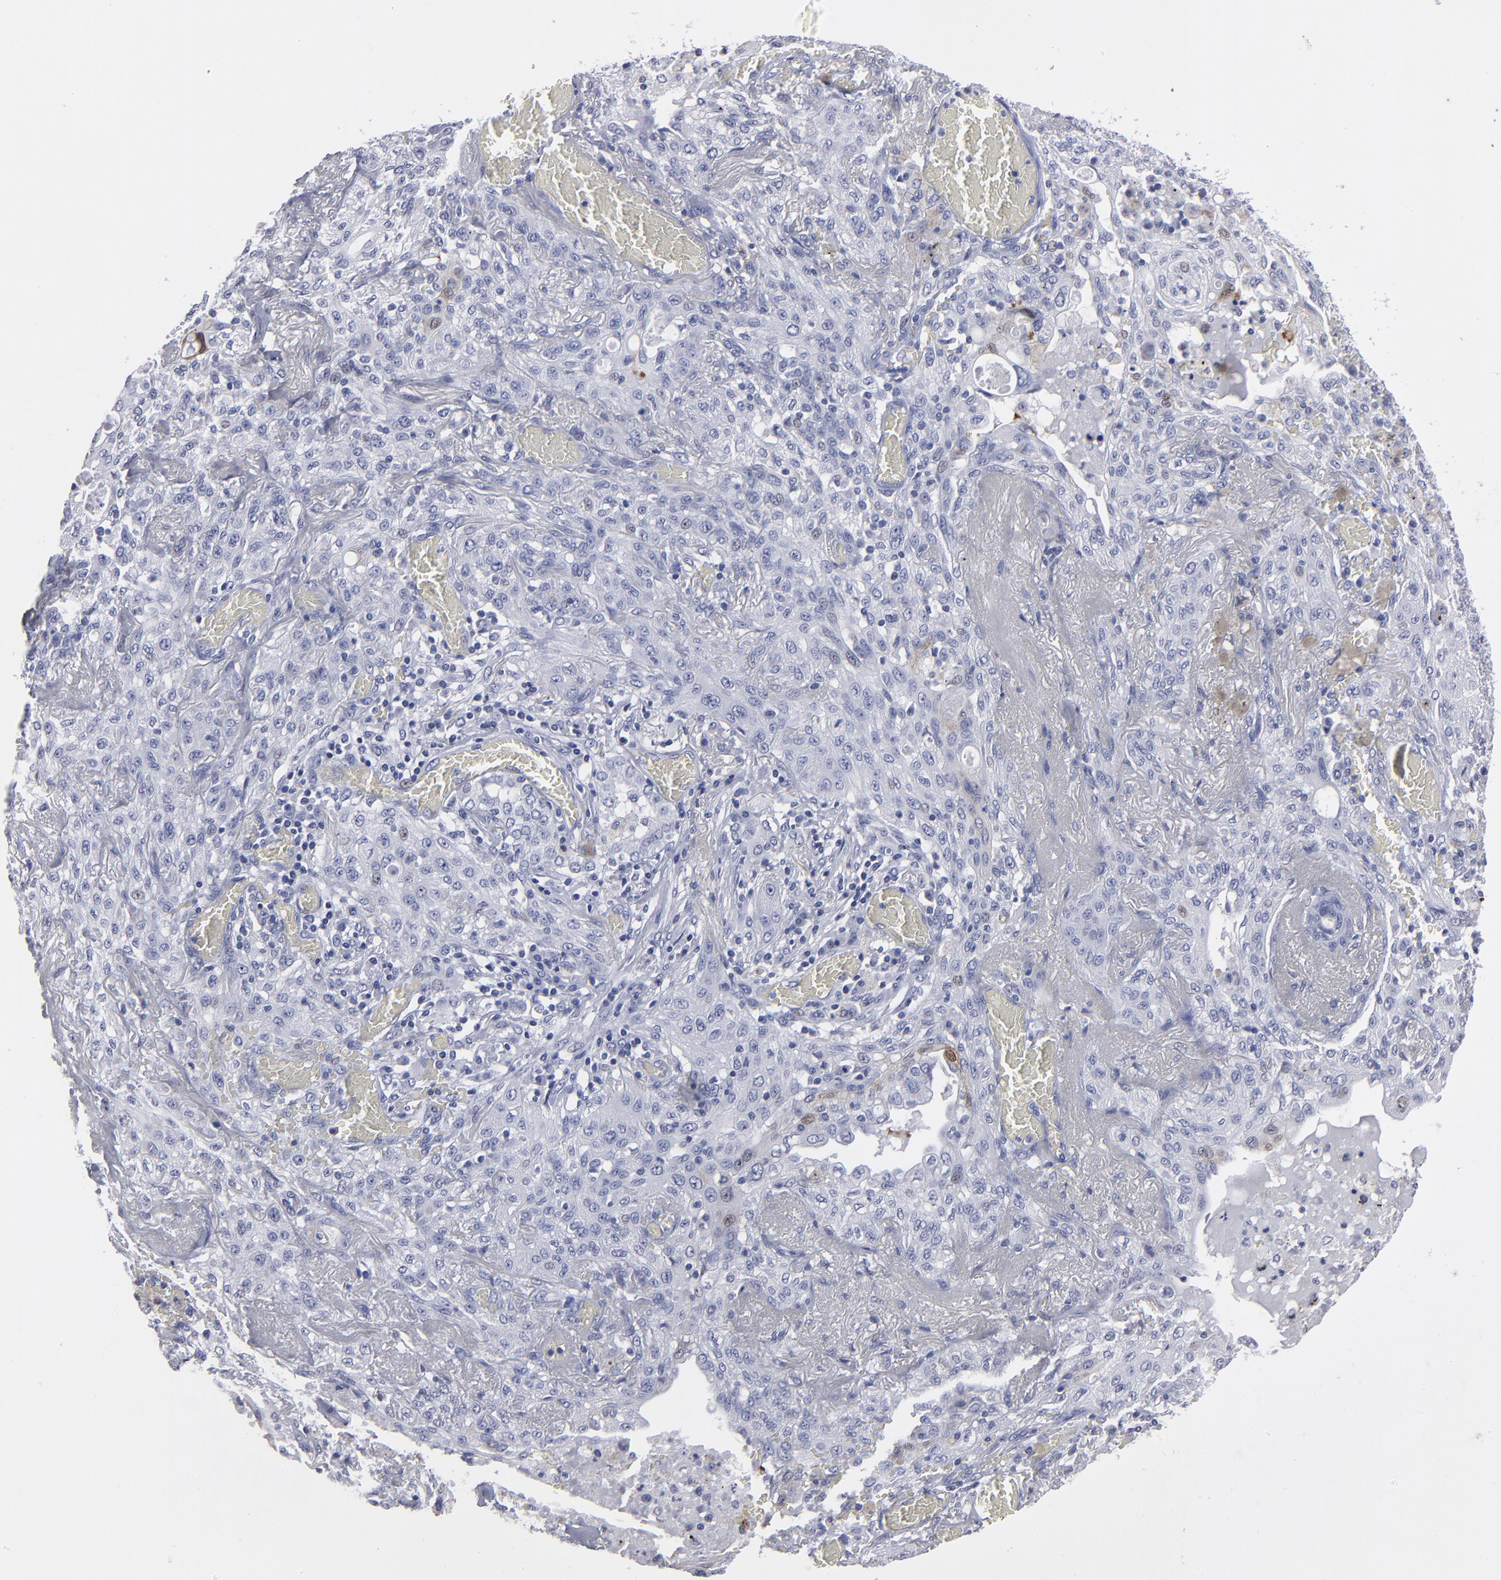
{"staining": {"intensity": "weak", "quantity": "<25%", "location": "cytoplasmic/membranous"}, "tissue": "lung cancer", "cell_type": "Tumor cells", "image_type": "cancer", "snomed": [{"axis": "morphology", "description": "Squamous cell carcinoma, NOS"}, {"axis": "topography", "description": "Lung"}], "caption": "The IHC photomicrograph has no significant positivity in tumor cells of lung squamous cell carcinoma tissue.", "gene": "CADM3", "patient": {"sex": "female", "age": 47}}